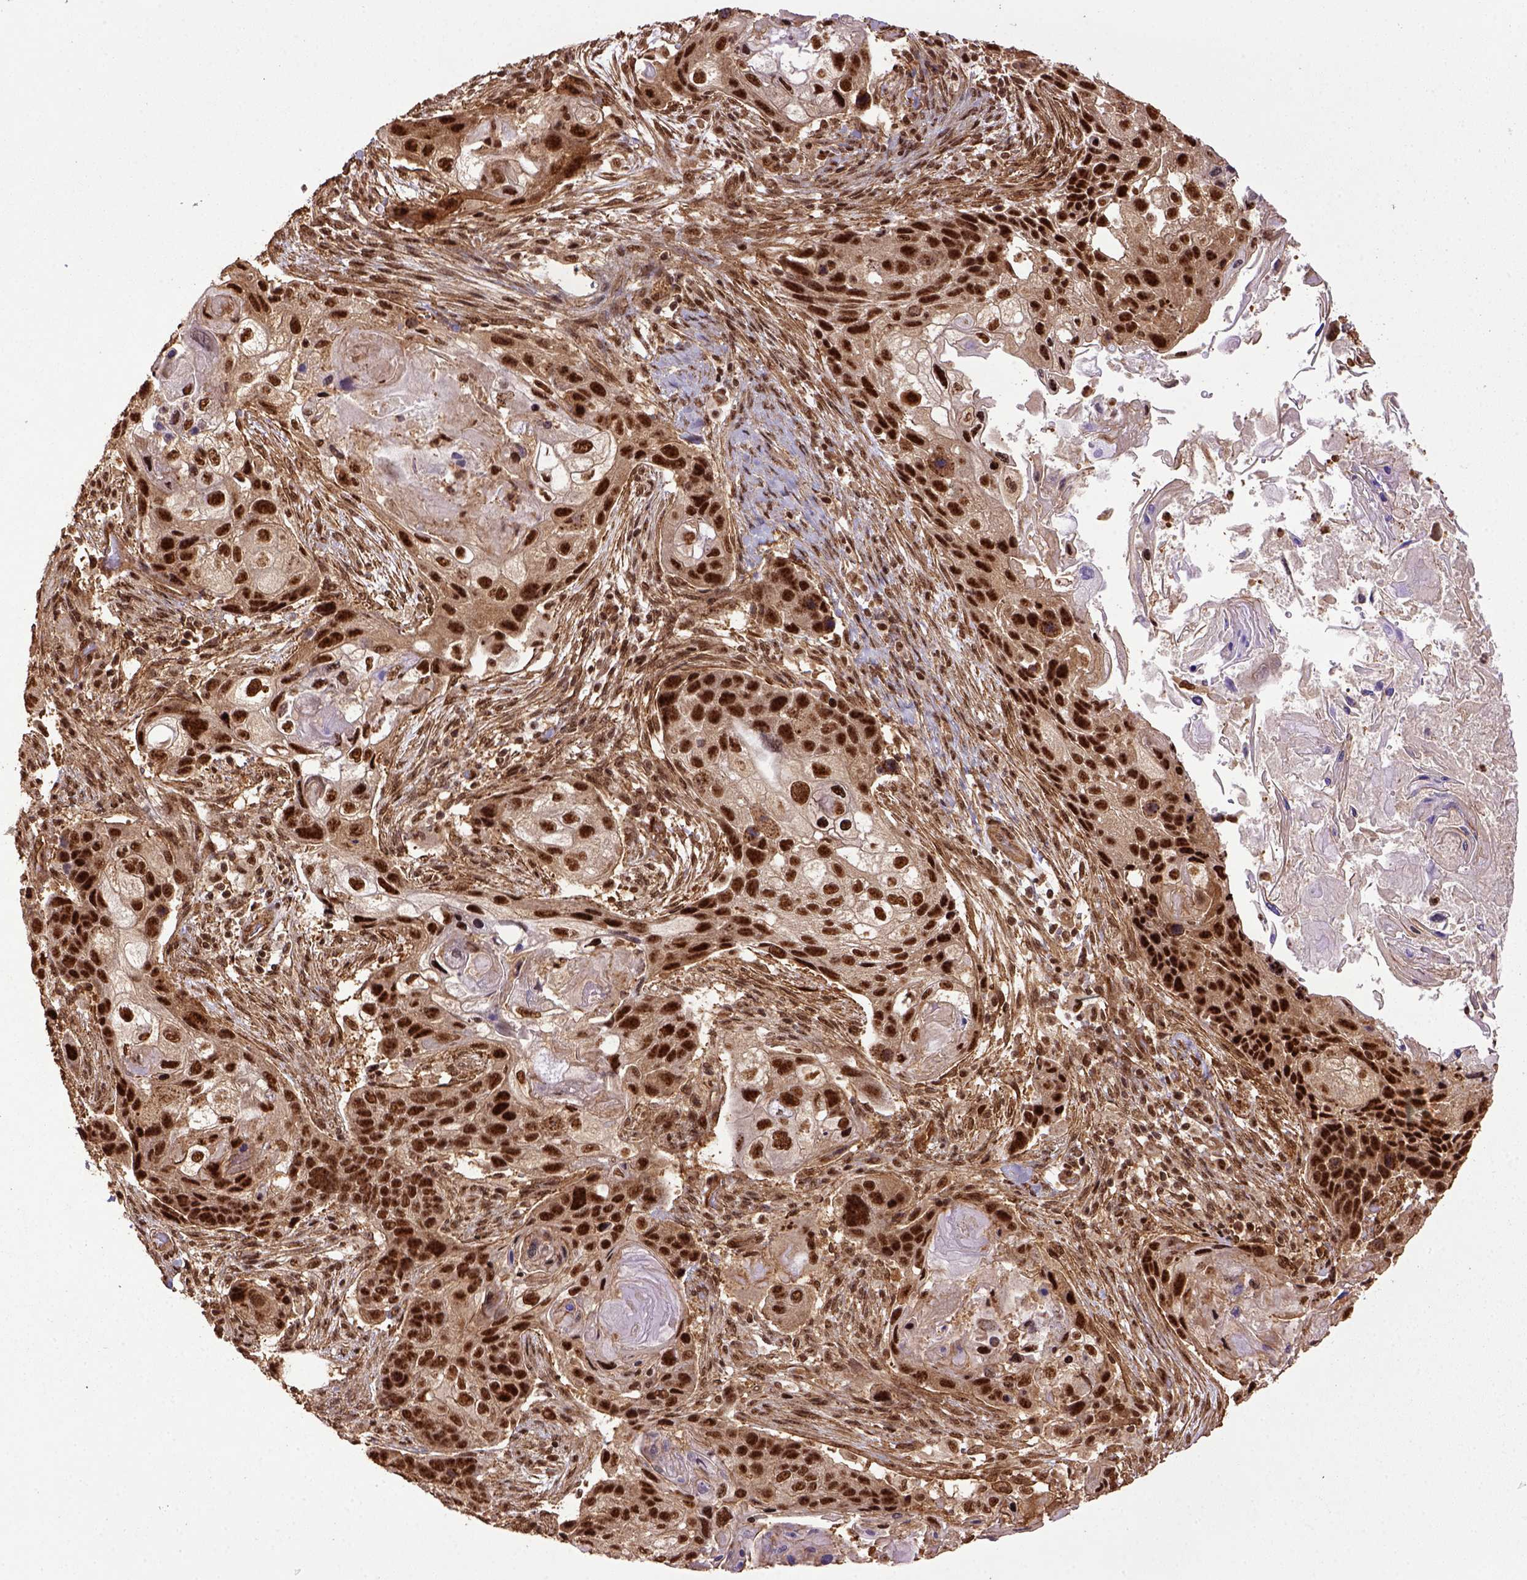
{"staining": {"intensity": "strong", "quantity": ">75%", "location": "nuclear"}, "tissue": "lung cancer", "cell_type": "Tumor cells", "image_type": "cancer", "snomed": [{"axis": "morphology", "description": "Squamous cell carcinoma, NOS"}, {"axis": "topography", "description": "Lung"}], "caption": "The micrograph exhibits staining of lung squamous cell carcinoma, revealing strong nuclear protein expression (brown color) within tumor cells.", "gene": "PPIG", "patient": {"sex": "male", "age": 69}}